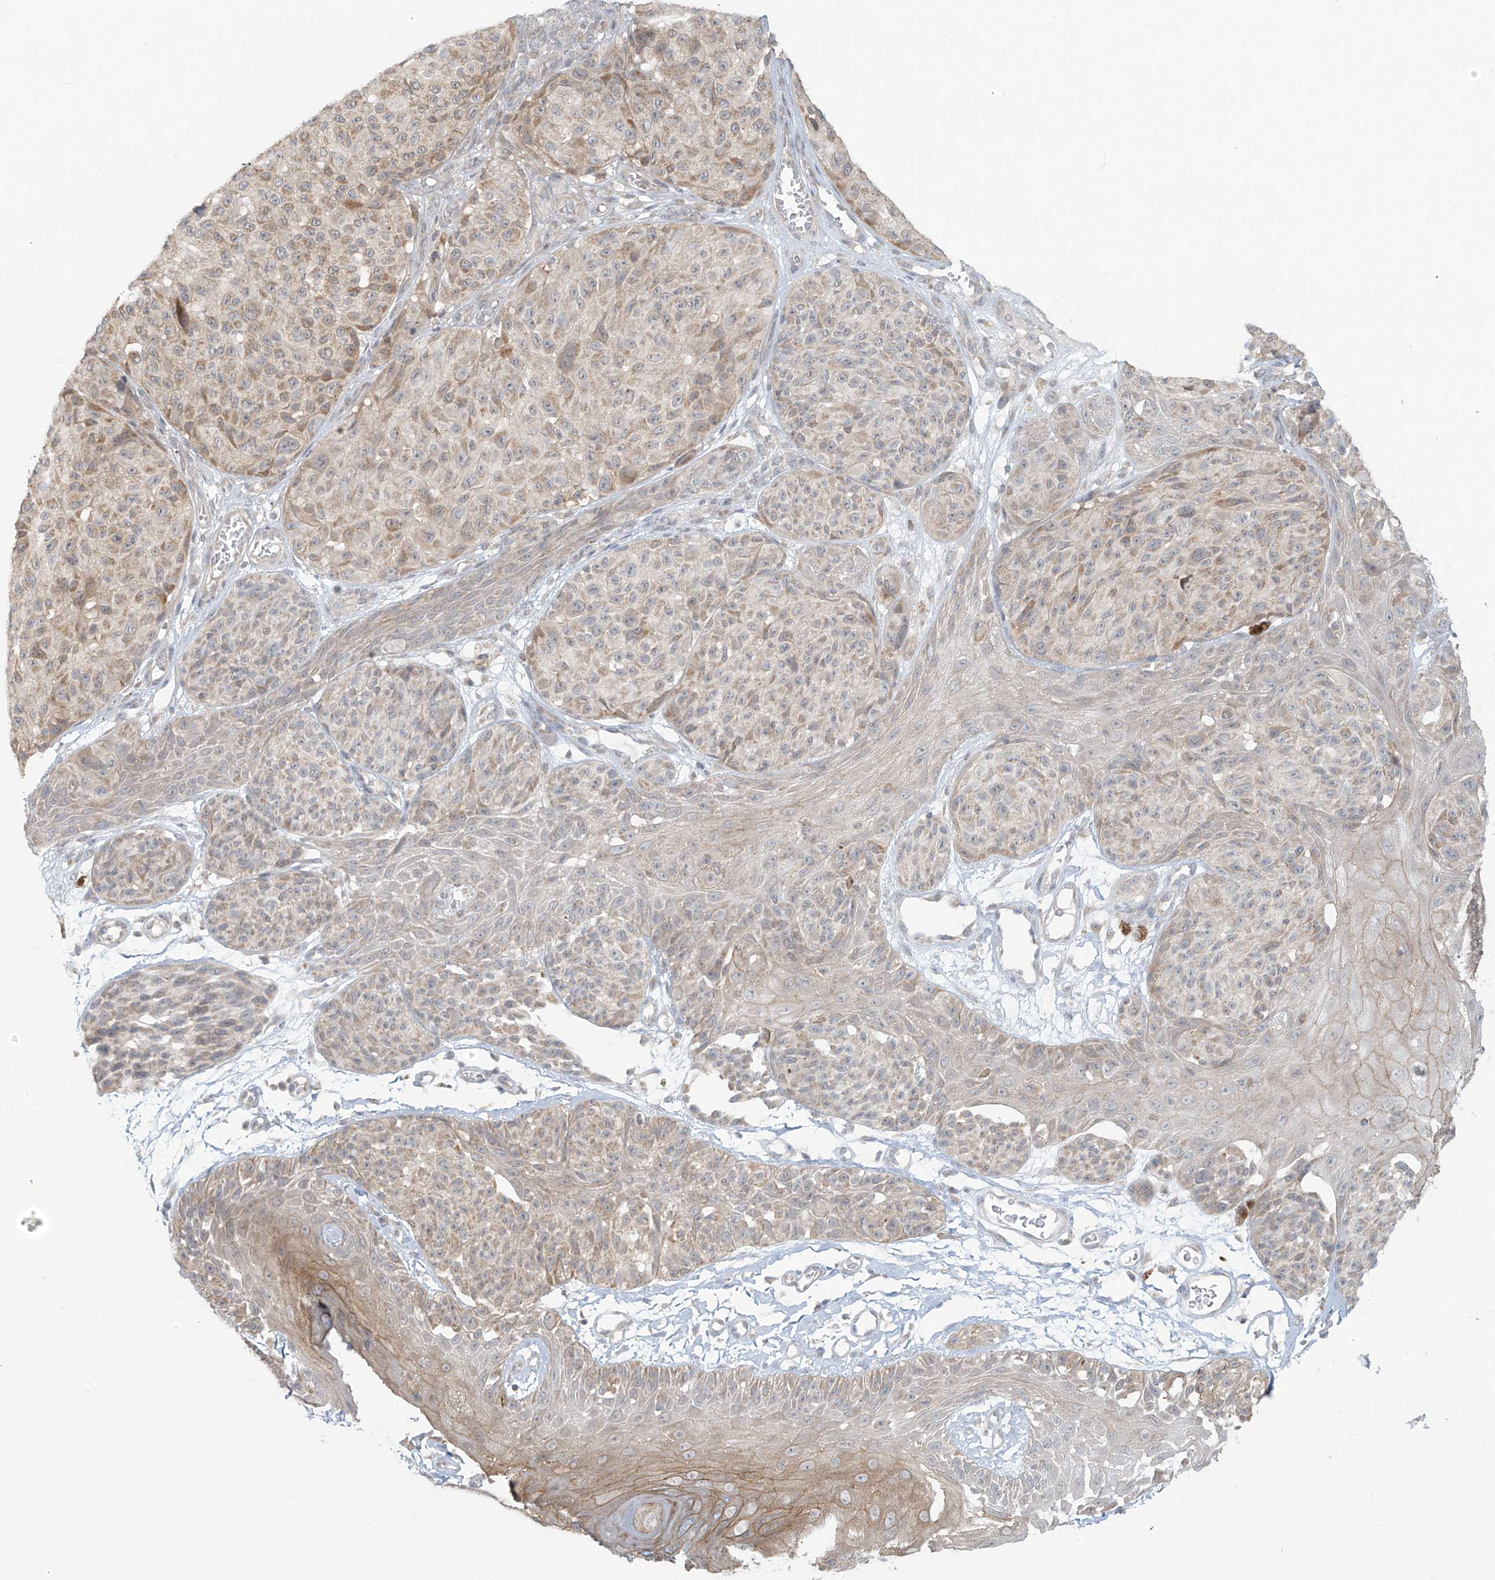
{"staining": {"intensity": "weak", "quantity": "<25%", "location": "cytoplasmic/membranous"}, "tissue": "melanoma", "cell_type": "Tumor cells", "image_type": "cancer", "snomed": [{"axis": "morphology", "description": "Malignant melanoma, NOS"}, {"axis": "topography", "description": "Skin"}], "caption": "This micrograph is of melanoma stained with immunohistochemistry to label a protein in brown with the nuclei are counter-stained blue. There is no staining in tumor cells.", "gene": "HDDC2", "patient": {"sex": "male", "age": 83}}